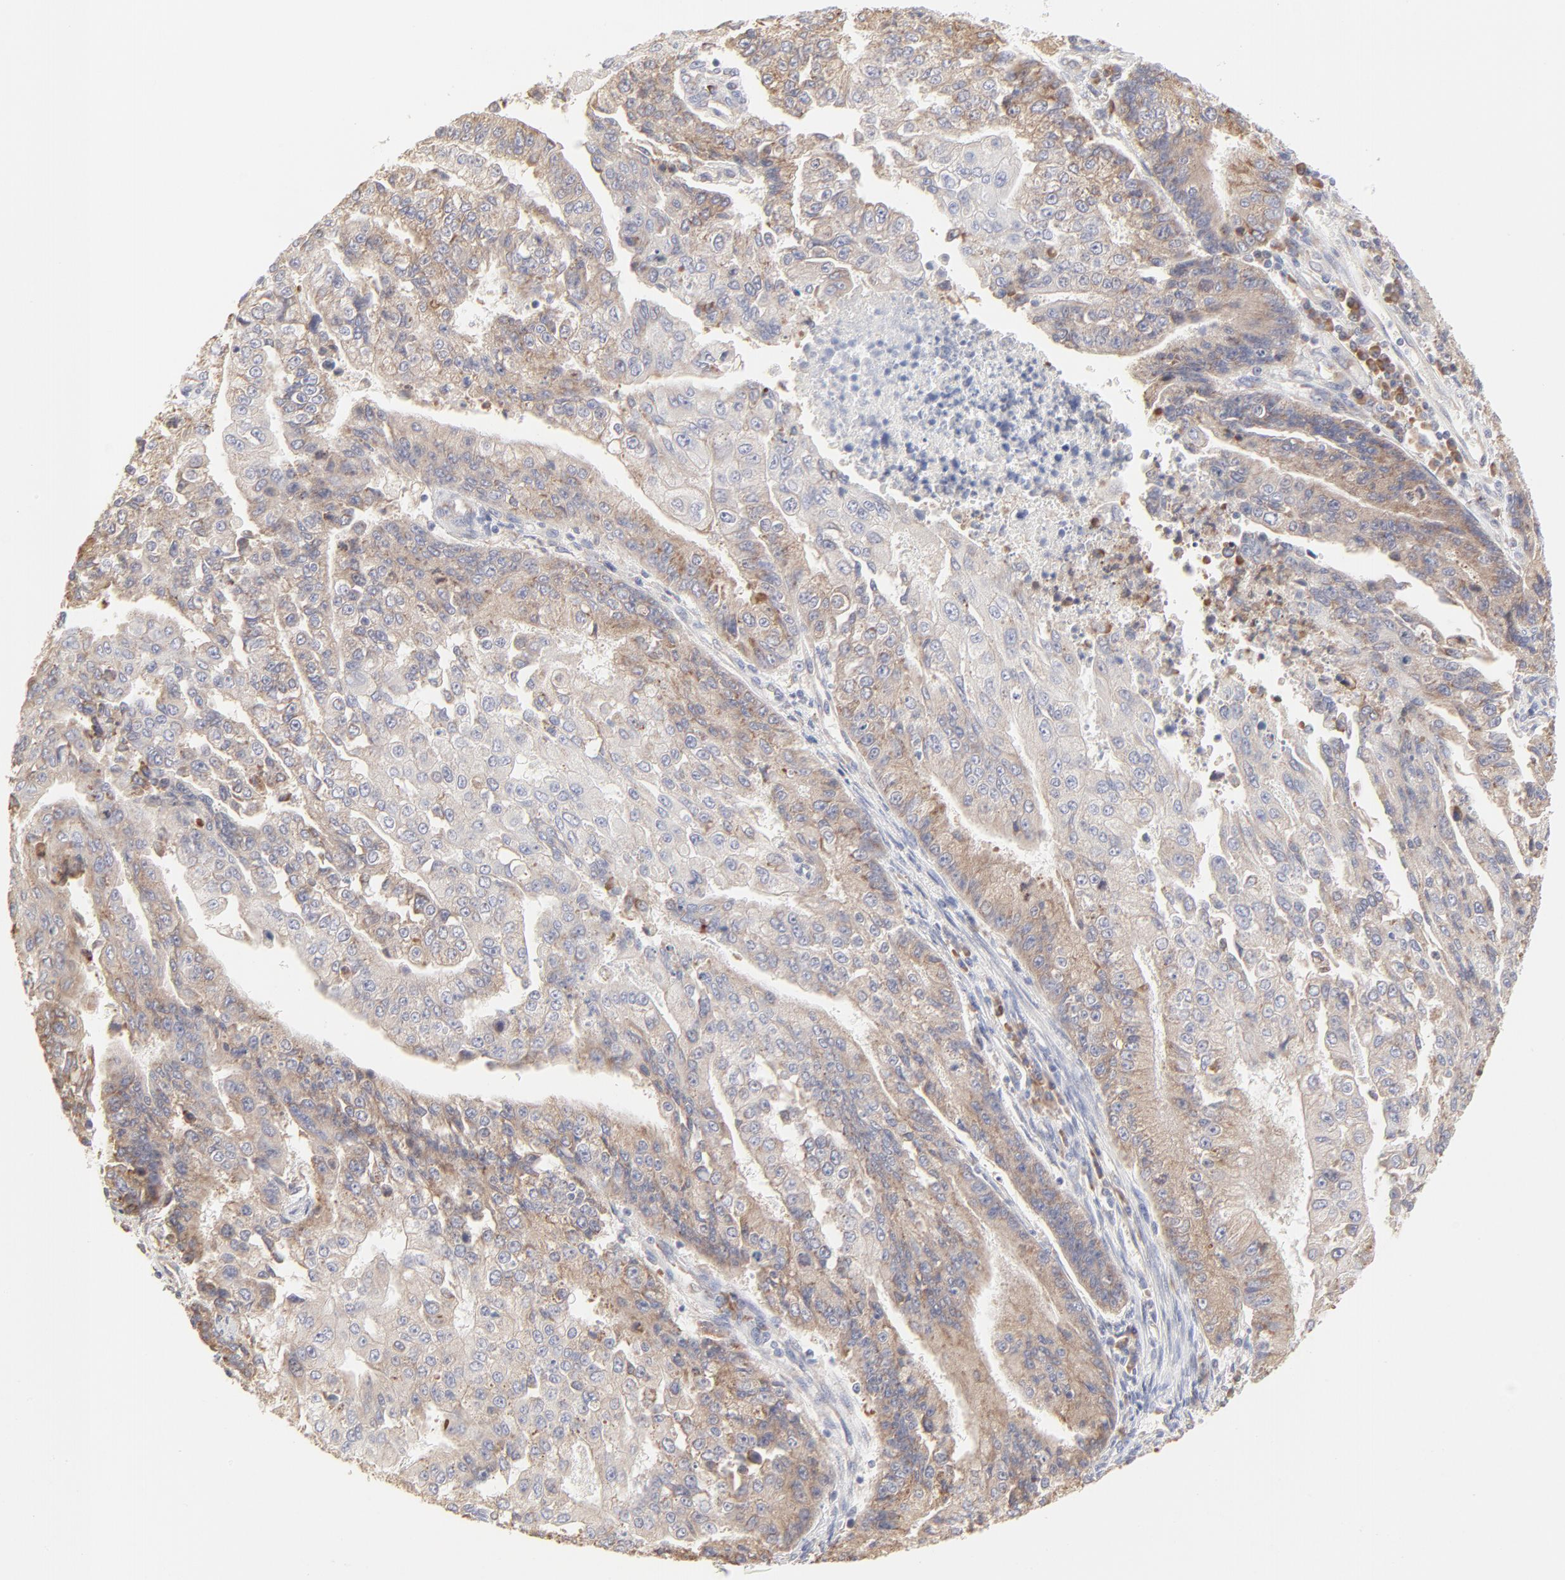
{"staining": {"intensity": "moderate", "quantity": ">75%", "location": "cytoplasmic/membranous"}, "tissue": "endometrial cancer", "cell_type": "Tumor cells", "image_type": "cancer", "snomed": [{"axis": "morphology", "description": "Adenocarcinoma, NOS"}, {"axis": "topography", "description": "Endometrium"}], "caption": "Endometrial cancer stained with a brown dye reveals moderate cytoplasmic/membranous positive expression in approximately >75% of tumor cells.", "gene": "RPS21", "patient": {"sex": "female", "age": 75}}